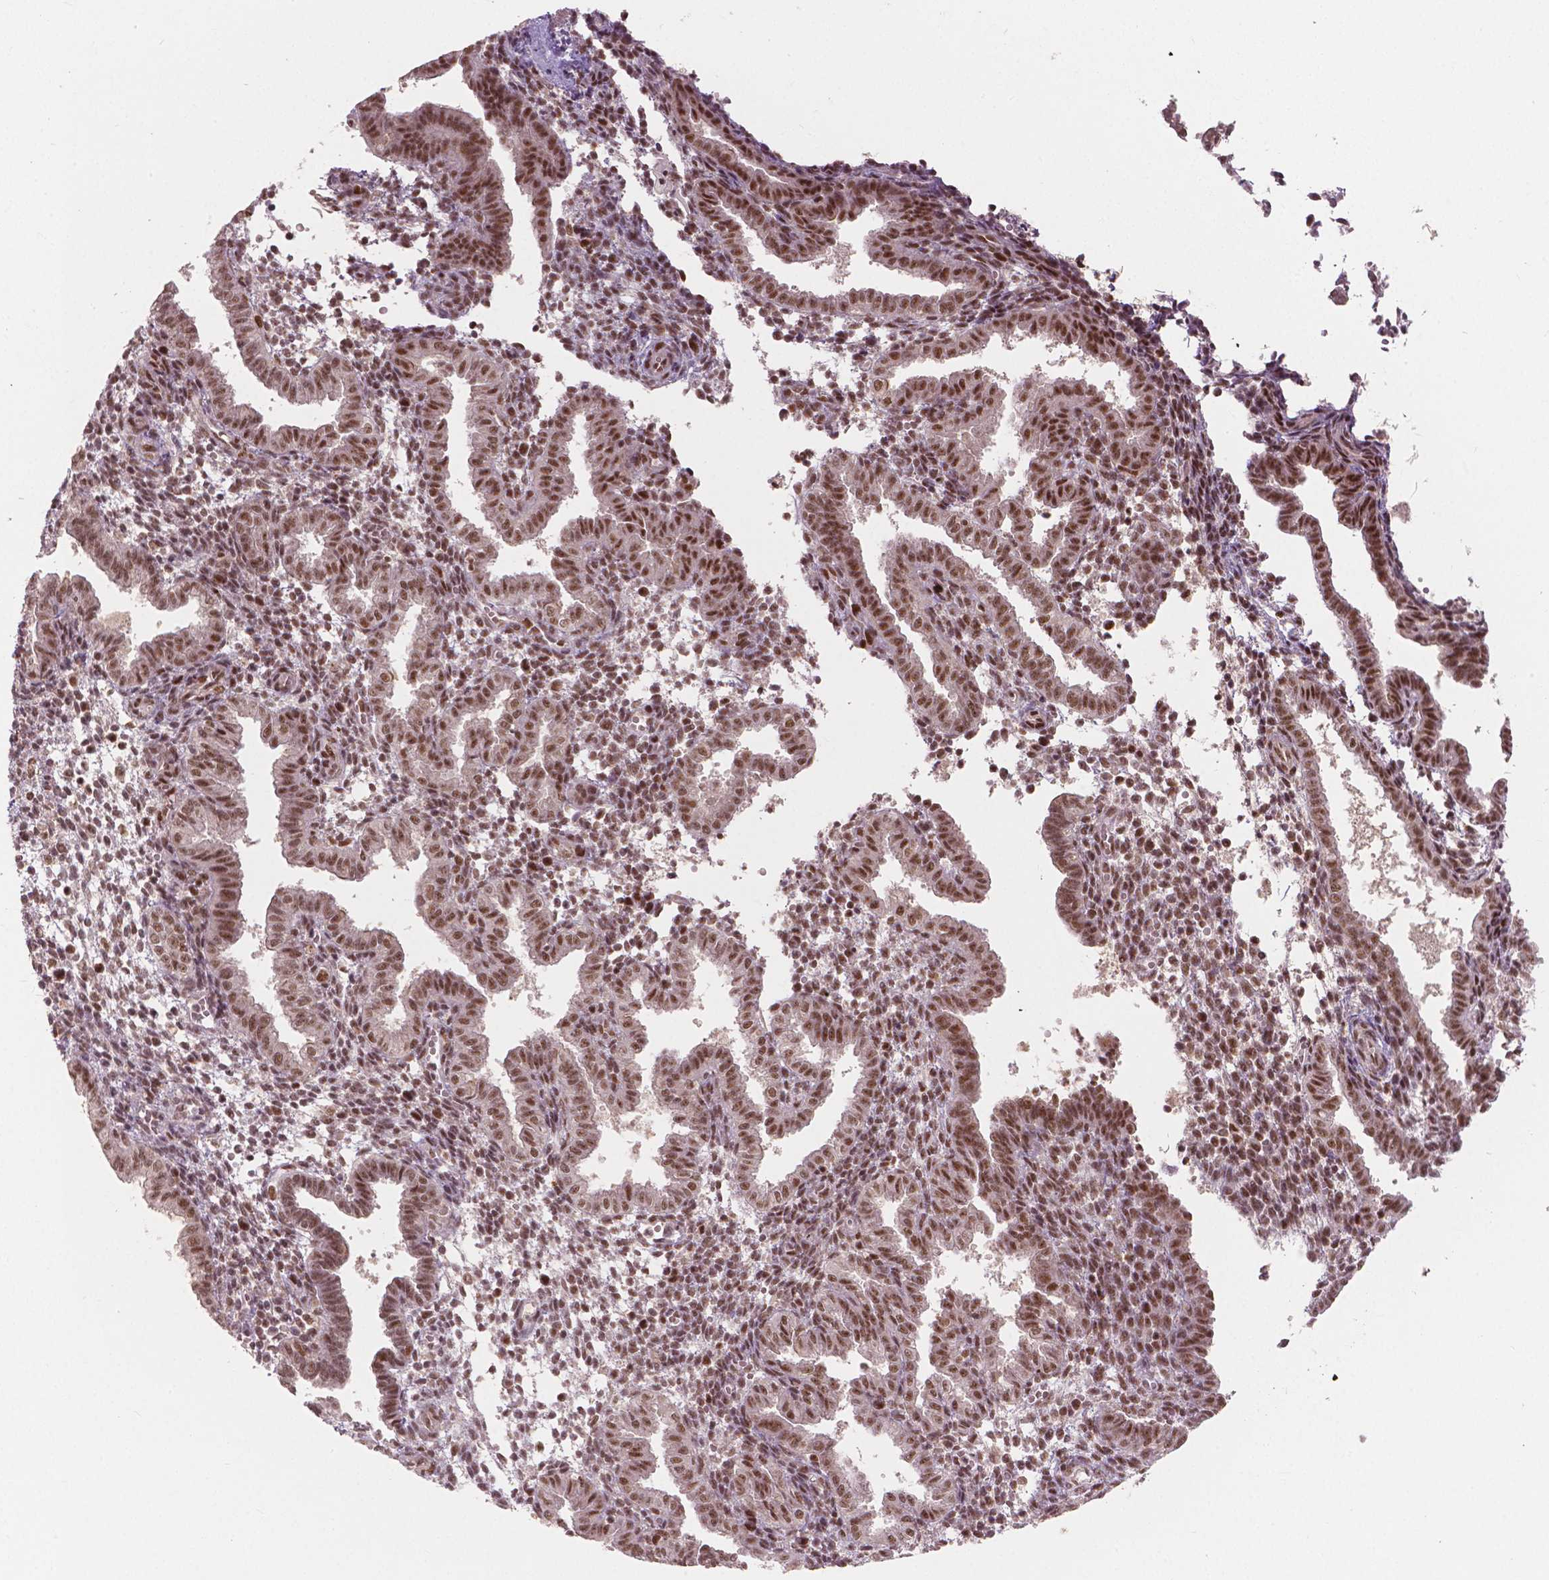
{"staining": {"intensity": "moderate", "quantity": ">75%", "location": "nuclear"}, "tissue": "endometrium", "cell_type": "Cells in endometrial stroma", "image_type": "normal", "snomed": [{"axis": "morphology", "description": "Normal tissue, NOS"}, {"axis": "topography", "description": "Endometrium"}], "caption": "Immunohistochemical staining of benign human endometrium demonstrates medium levels of moderate nuclear positivity in about >75% of cells in endometrial stroma. Nuclei are stained in blue.", "gene": "NSD2", "patient": {"sex": "female", "age": 37}}